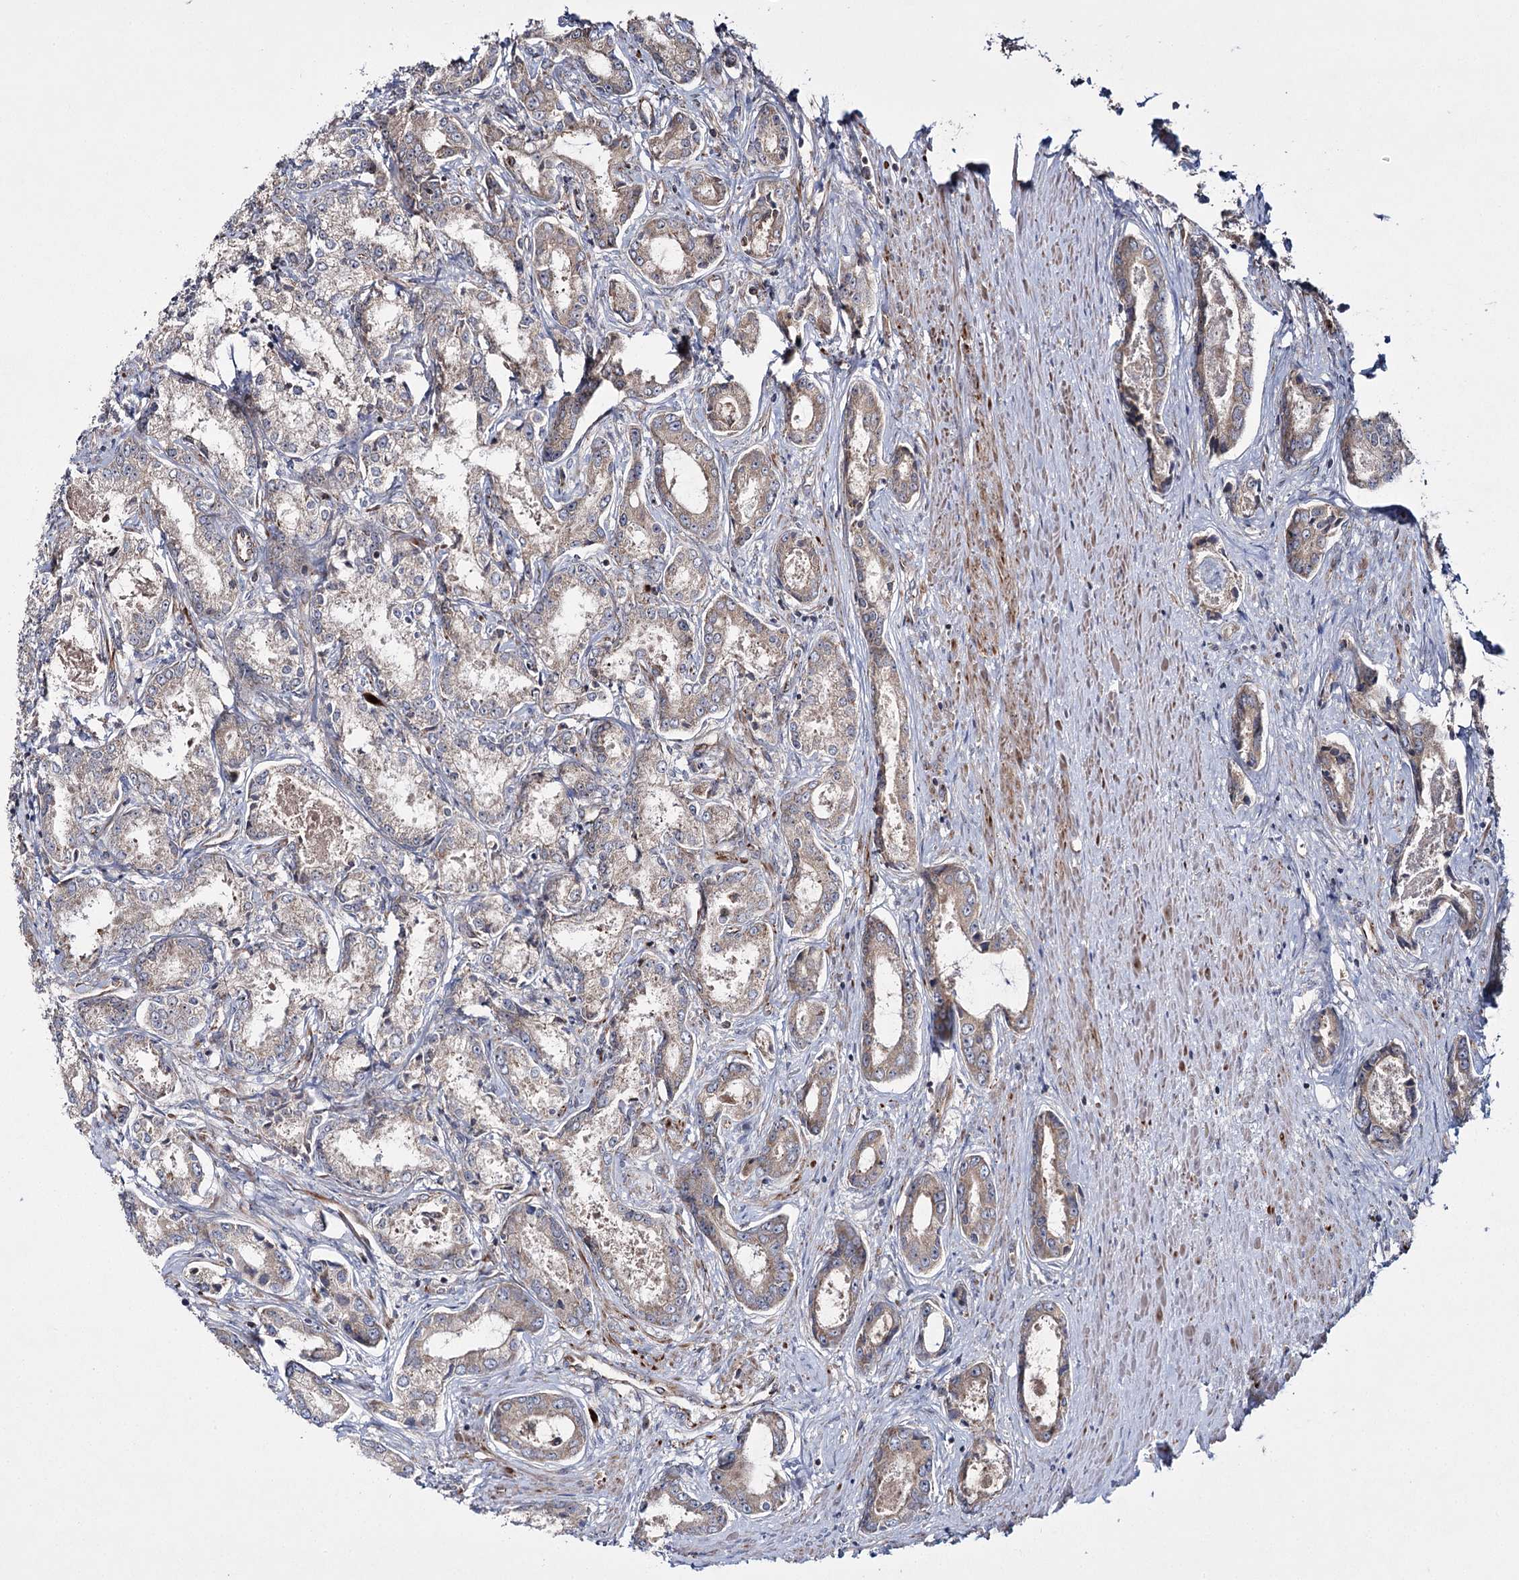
{"staining": {"intensity": "weak", "quantity": ">75%", "location": "cytoplasmic/membranous"}, "tissue": "prostate cancer", "cell_type": "Tumor cells", "image_type": "cancer", "snomed": [{"axis": "morphology", "description": "Adenocarcinoma, Low grade"}, {"axis": "topography", "description": "Prostate"}], "caption": "Prostate cancer tissue displays weak cytoplasmic/membranous staining in approximately >75% of tumor cells, visualized by immunohistochemistry.", "gene": "HECTD2", "patient": {"sex": "male", "age": 68}}